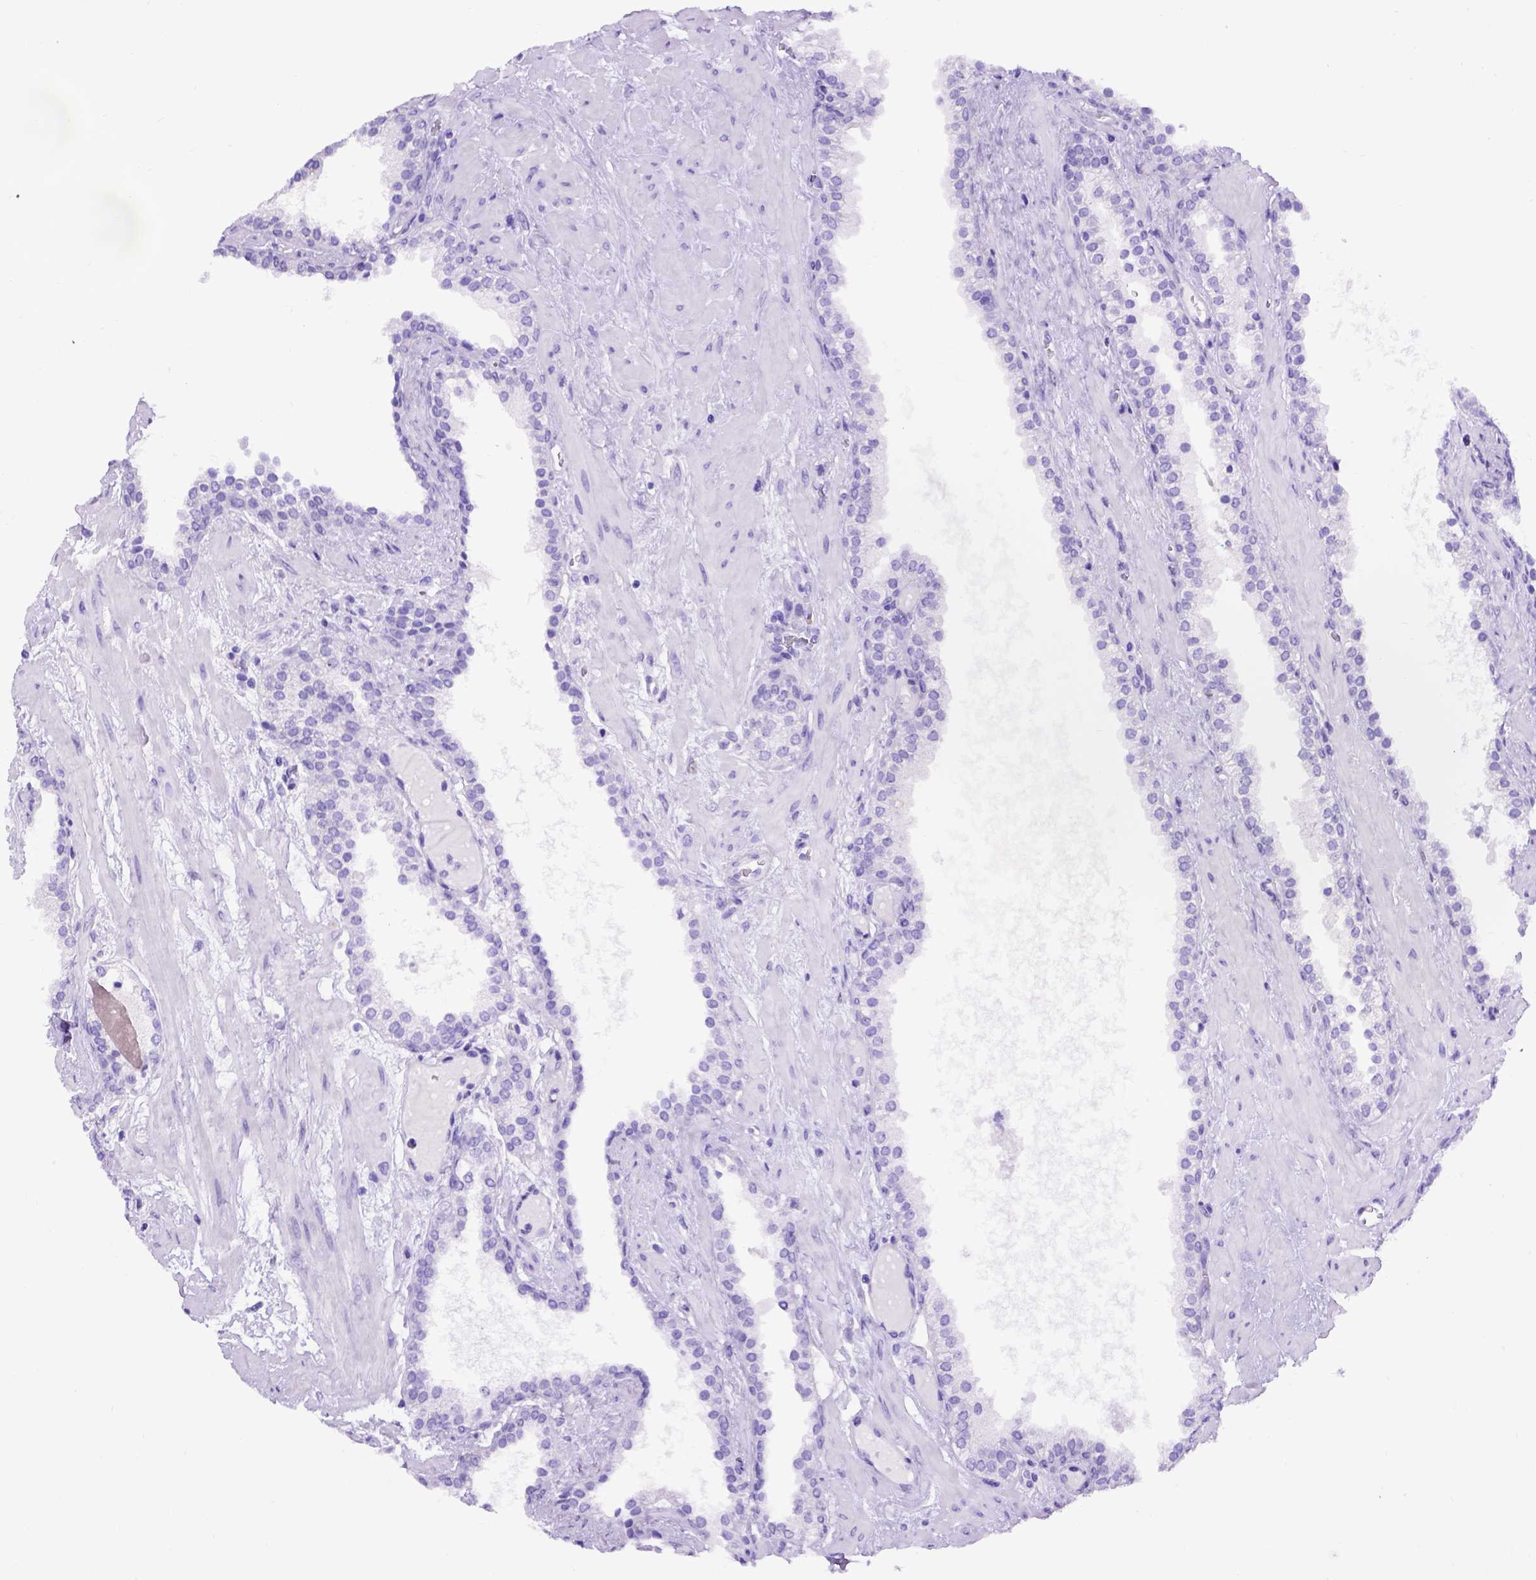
{"staining": {"intensity": "negative", "quantity": "none", "location": "none"}, "tissue": "prostate cancer", "cell_type": "Tumor cells", "image_type": "cancer", "snomed": [{"axis": "morphology", "description": "Adenocarcinoma, Low grade"}, {"axis": "topography", "description": "Prostate"}], "caption": "IHC of human prostate adenocarcinoma (low-grade) displays no staining in tumor cells.", "gene": "MEOX2", "patient": {"sex": "male", "age": 62}}